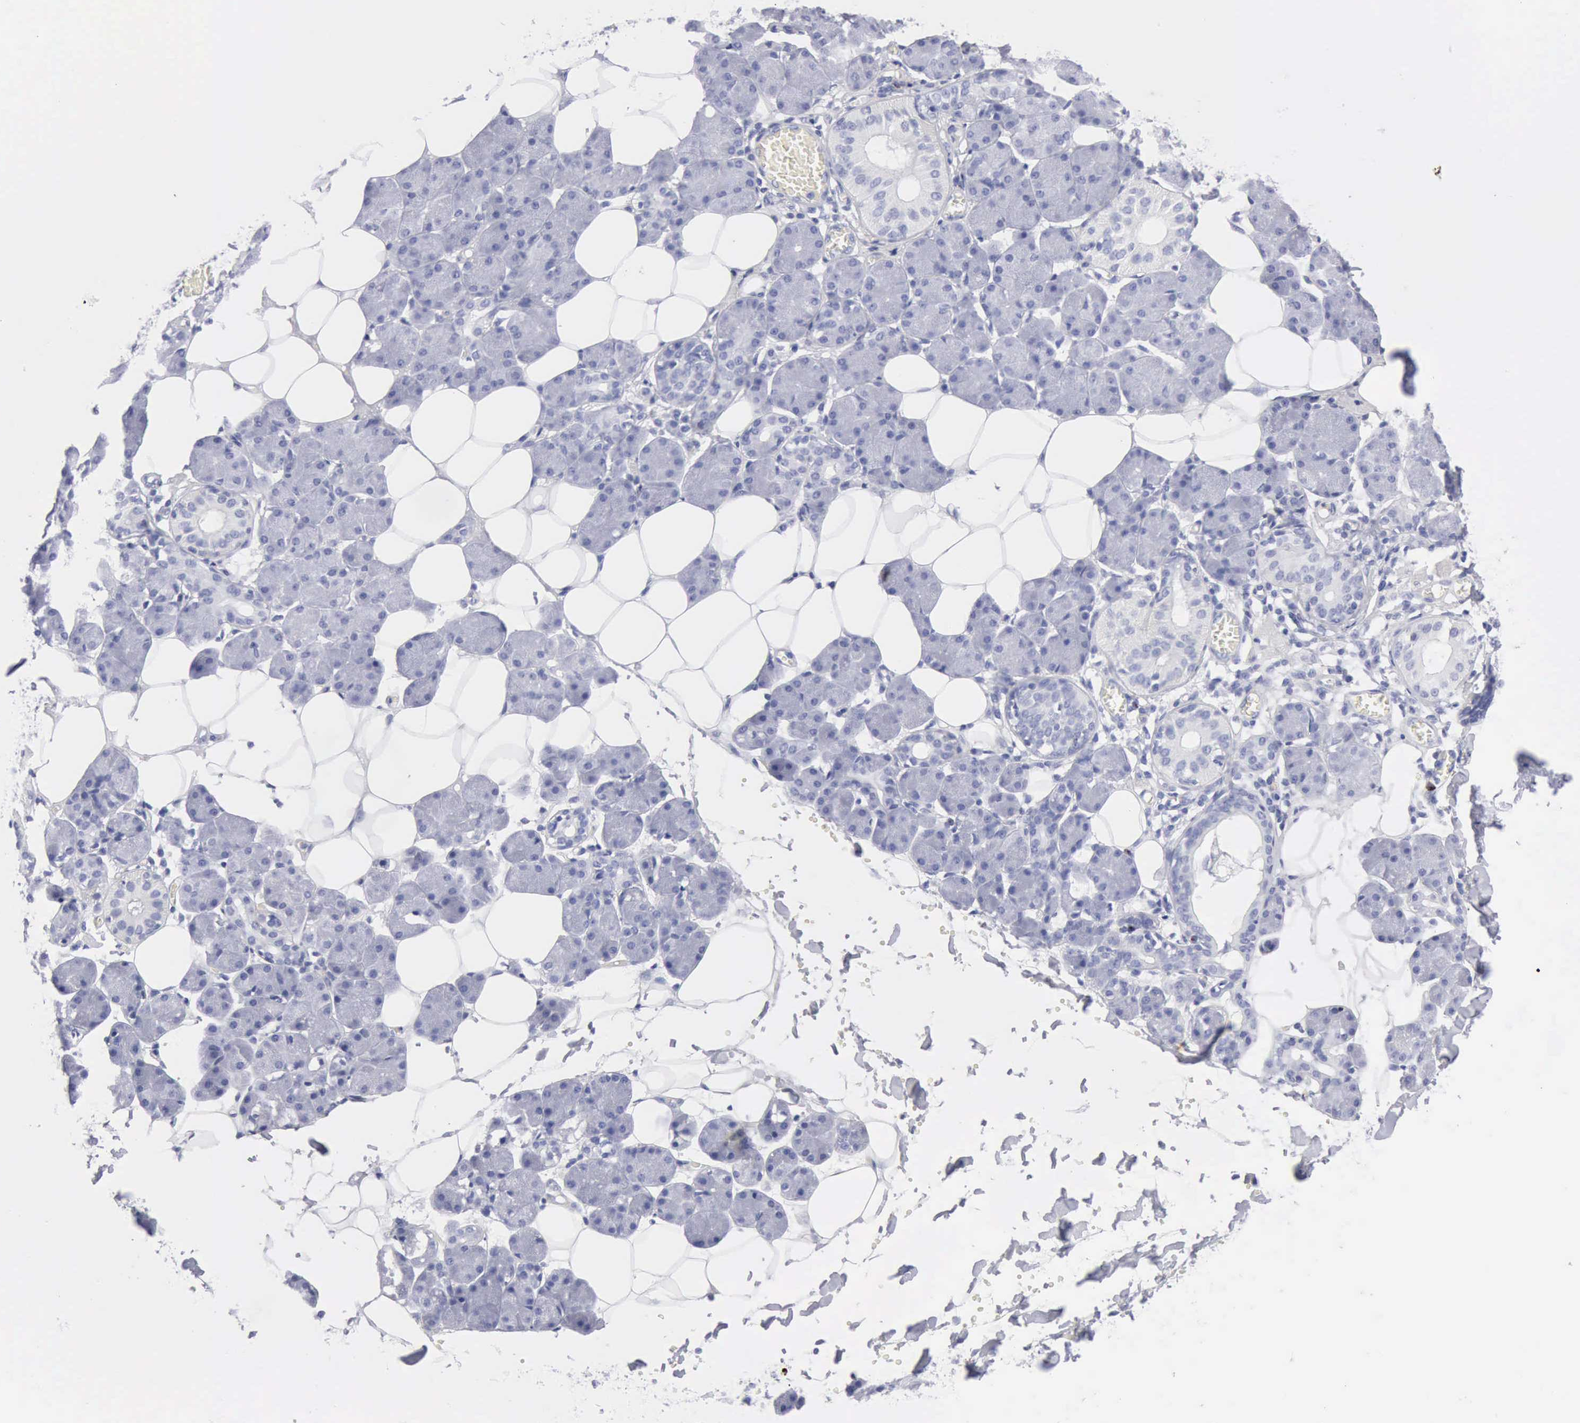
{"staining": {"intensity": "negative", "quantity": "none", "location": "none"}, "tissue": "salivary gland", "cell_type": "Glandular cells", "image_type": "normal", "snomed": [{"axis": "morphology", "description": "Normal tissue, NOS"}, {"axis": "morphology", "description": "Adenoma, NOS"}, {"axis": "topography", "description": "Salivary gland"}], "caption": "An image of salivary gland stained for a protein exhibits no brown staining in glandular cells. (Stains: DAB (3,3'-diaminobenzidine) immunohistochemistry with hematoxylin counter stain, Microscopy: brightfield microscopy at high magnification).", "gene": "GZMB", "patient": {"sex": "female", "age": 32}}